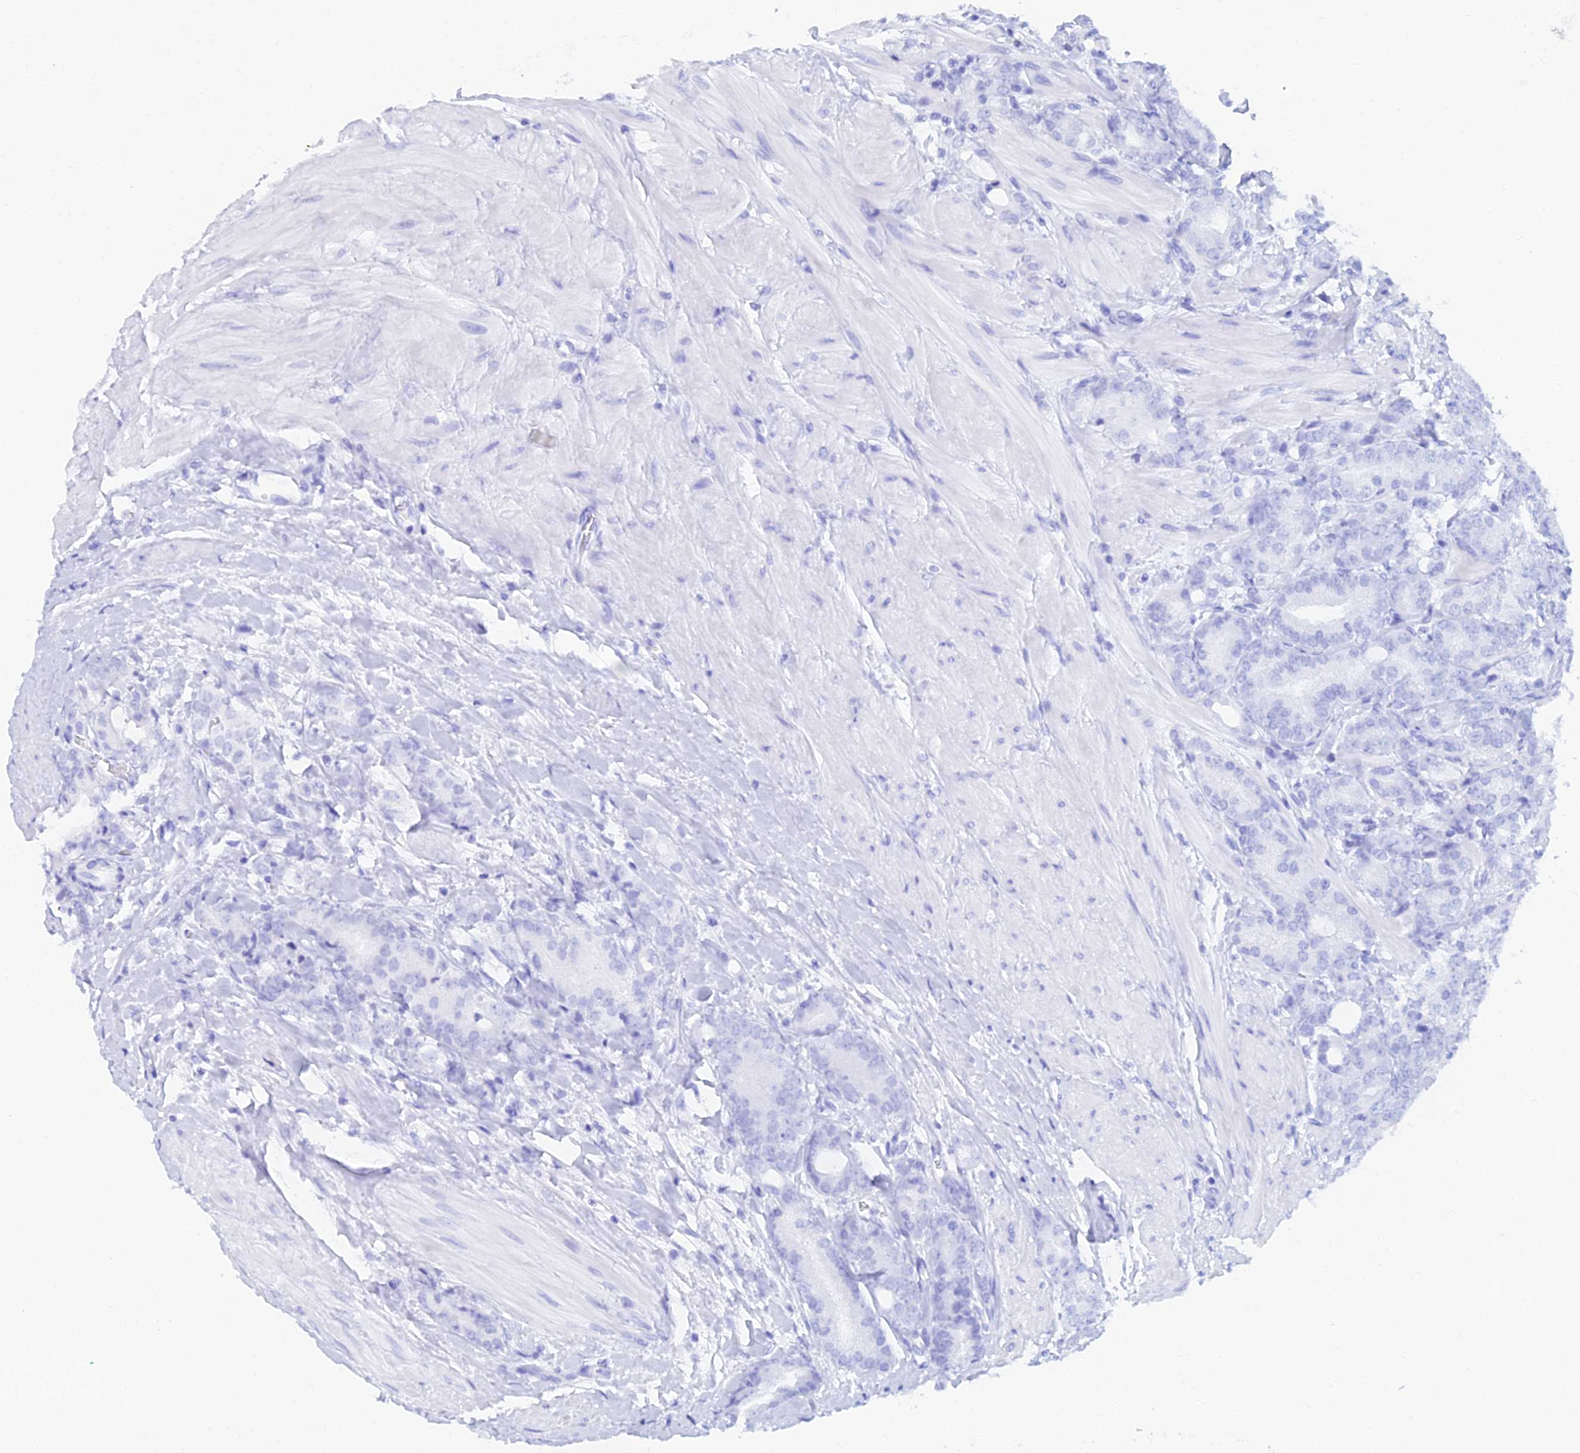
{"staining": {"intensity": "negative", "quantity": "none", "location": "none"}, "tissue": "prostate cancer", "cell_type": "Tumor cells", "image_type": "cancer", "snomed": [{"axis": "morphology", "description": "Adenocarcinoma, High grade"}, {"axis": "topography", "description": "Prostate"}], "caption": "This is an immunohistochemistry image of human high-grade adenocarcinoma (prostate). There is no positivity in tumor cells.", "gene": "GOLGA6D", "patient": {"sex": "male", "age": 62}}